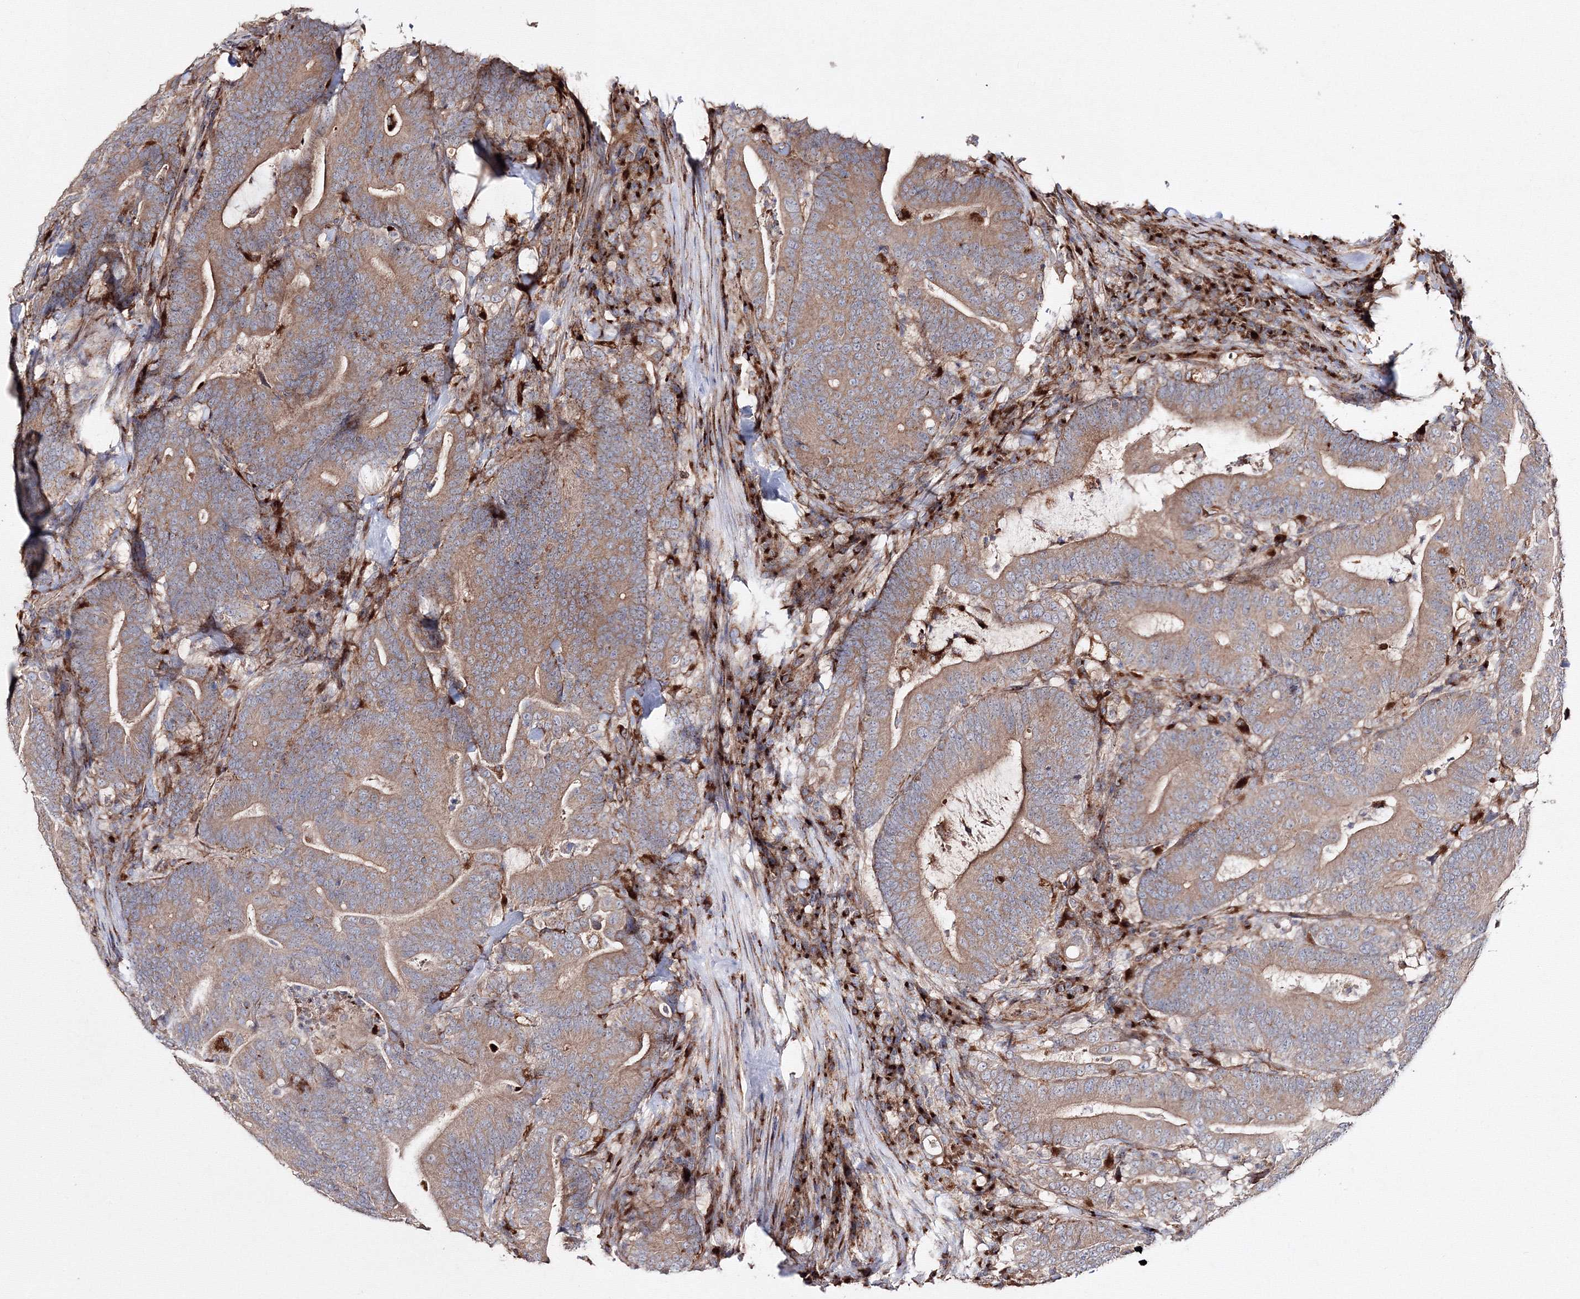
{"staining": {"intensity": "moderate", "quantity": ">75%", "location": "cytoplasmic/membranous"}, "tissue": "colorectal cancer", "cell_type": "Tumor cells", "image_type": "cancer", "snomed": [{"axis": "morphology", "description": "Adenocarcinoma, NOS"}, {"axis": "topography", "description": "Colon"}], "caption": "Tumor cells show medium levels of moderate cytoplasmic/membranous expression in about >75% of cells in colorectal cancer.", "gene": "DDO", "patient": {"sex": "female", "age": 66}}